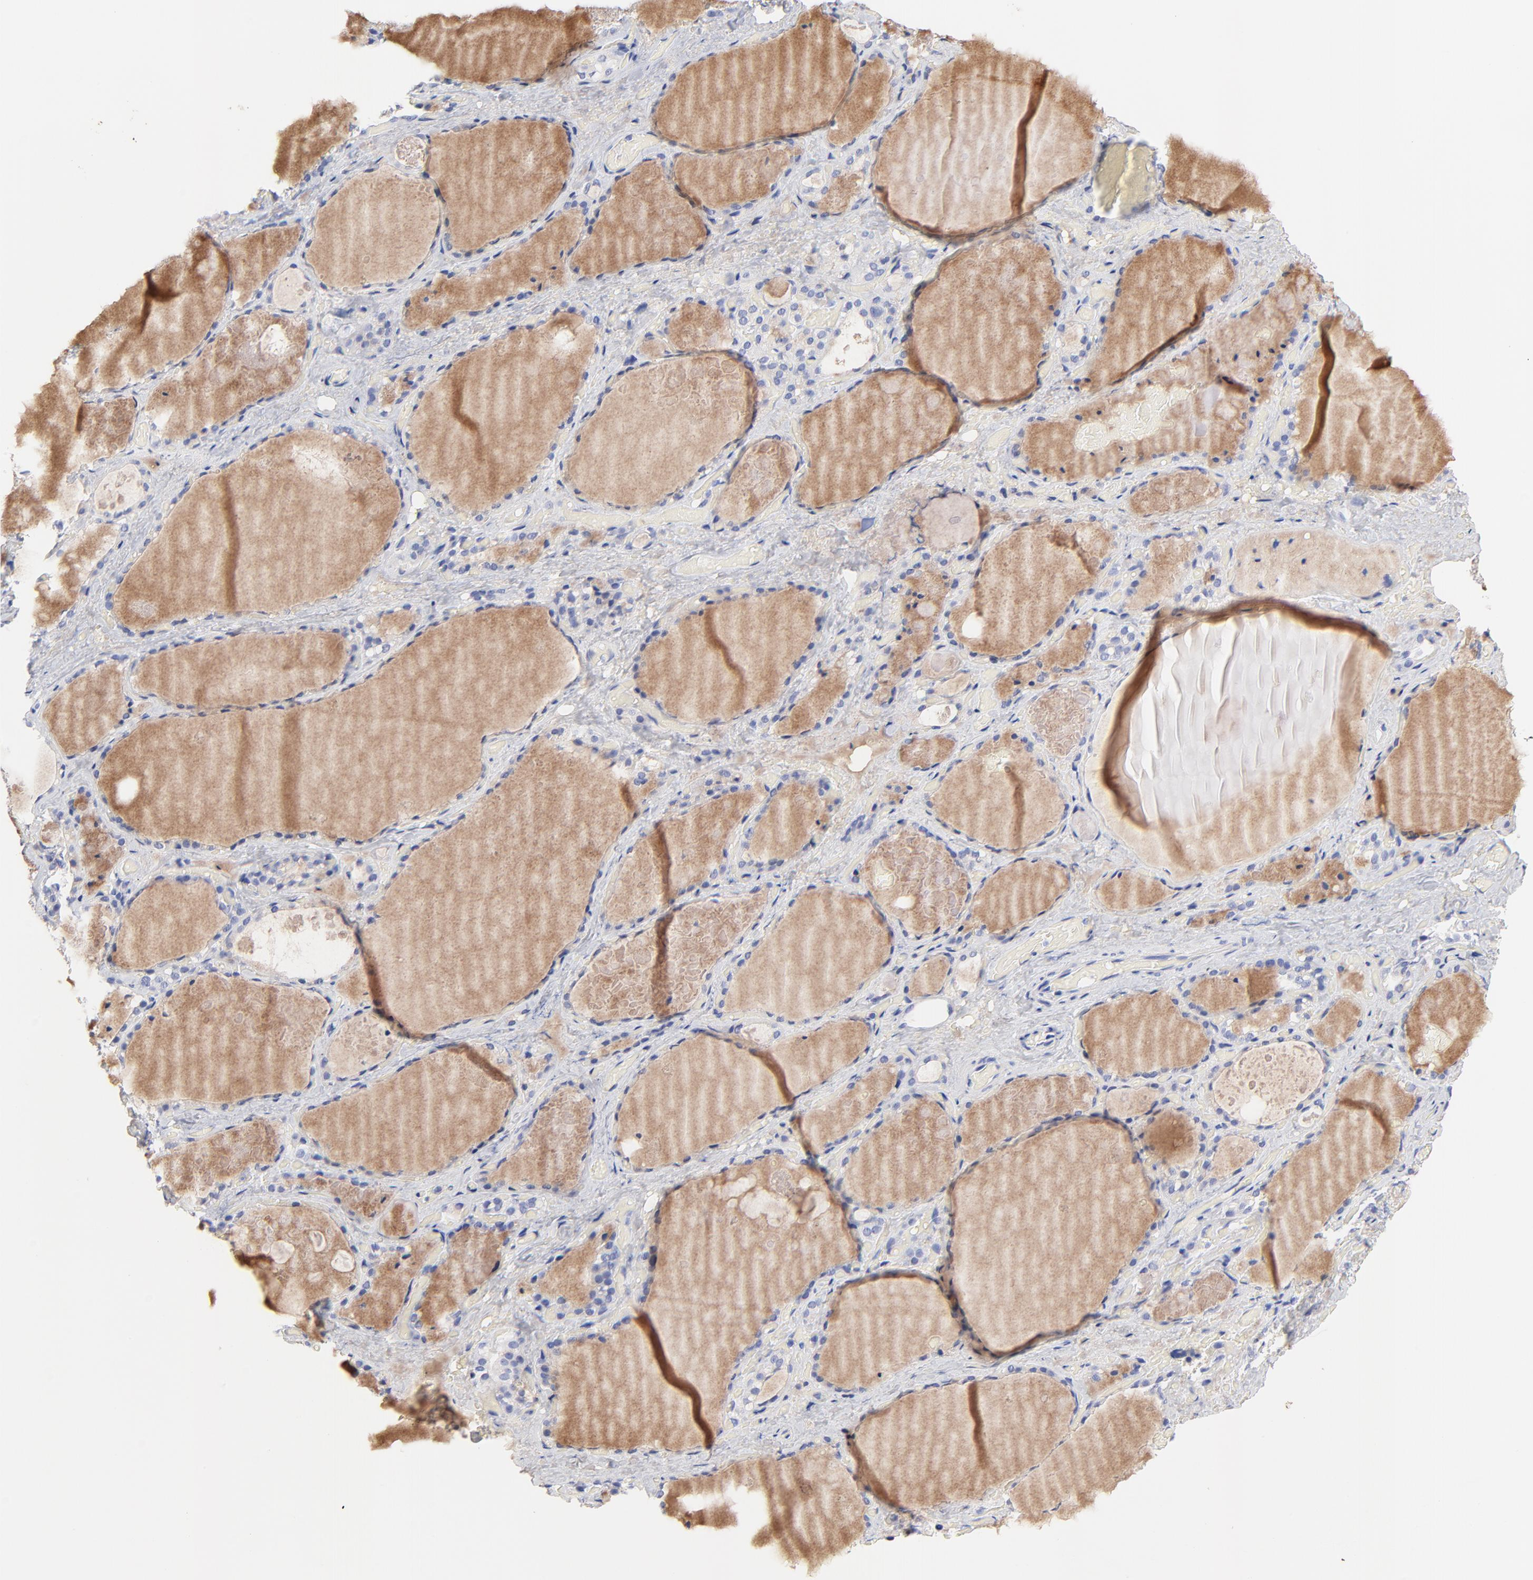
{"staining": {"intensity": "negative", "quantity": "none", "location": "none"}, "tissue": "thyroid gland", "cell_type": "Glandular cells", "image_type": "normal", "snomed": [{"axis": "morphology", "description": "Normal tissue, NOS"}, {"axis": "topography", "description": "Thyroid gland"}], "caption": "Histopathology image shows no significant protein positivity in glandular cells of unremarkable thyroid gland.", "gene": "FBXO10", "patient": {"sex": "male", "age": 61}}